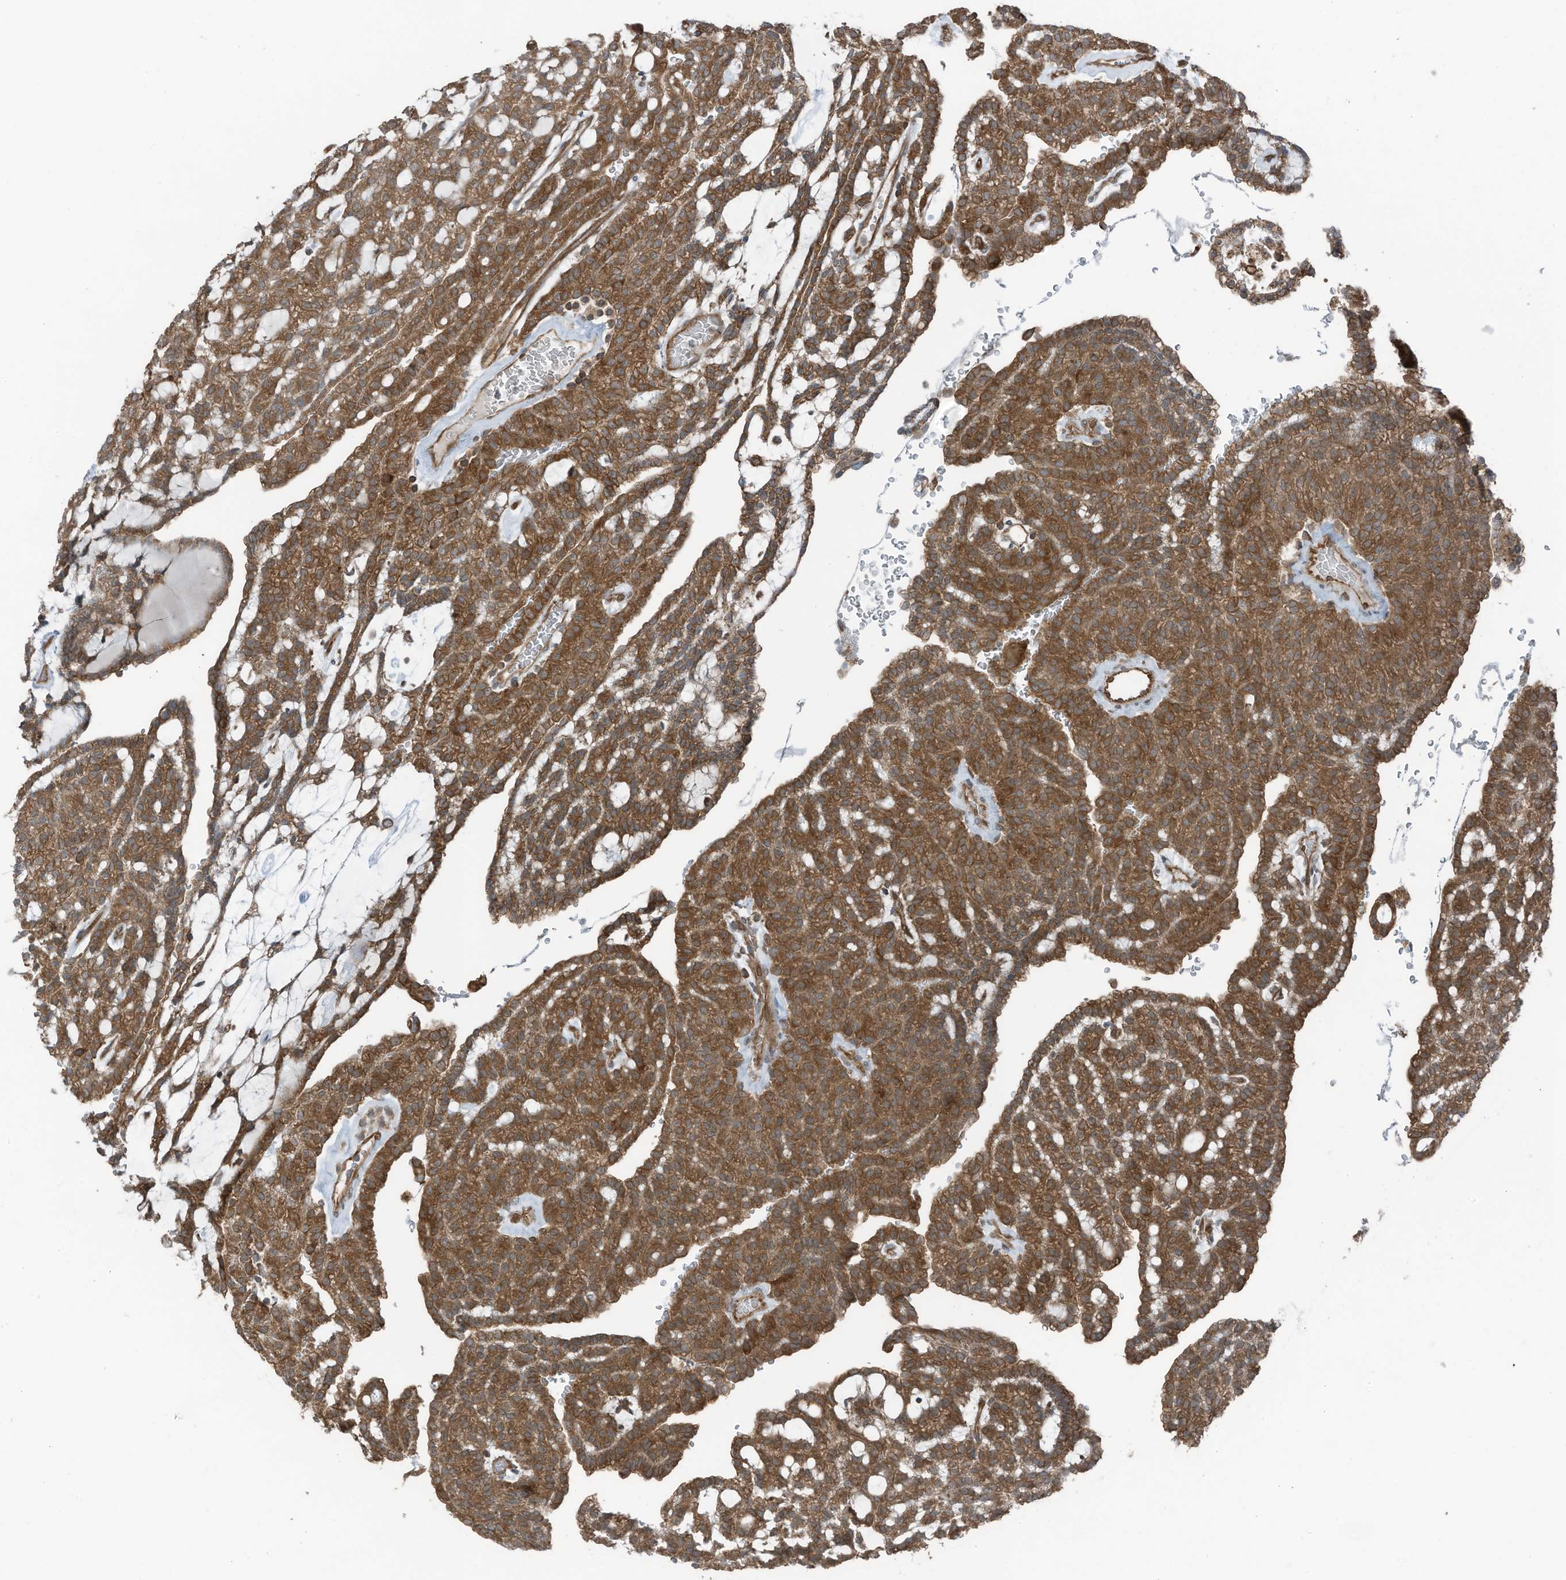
{"staining": {"intensity": "strong", "quantity": ">75%", "location": "cytoplasmic/membranous"}, "tissue": "renal cancer", "cell_type": "Tumor cells", "image_type": "cancer", "snomed": [{"axis": "morphology", "description": "Adenocarcinoma, NOS"}, {"axis": "topography", "description": "Kidney"}], "caption": "Renal cancer (adenocarcinoma) stained for a protein demonstrates strong cytoplasmic/membranous positivity in tumor cells. (Stains: DAB (3,3'-diaminobenzidine) in brown, nuclei in blue, Microscopy: brightfield microscopy at high magnification).", "gene": "TXNDC9", "patient": {"sex": "male", "age": 63}}